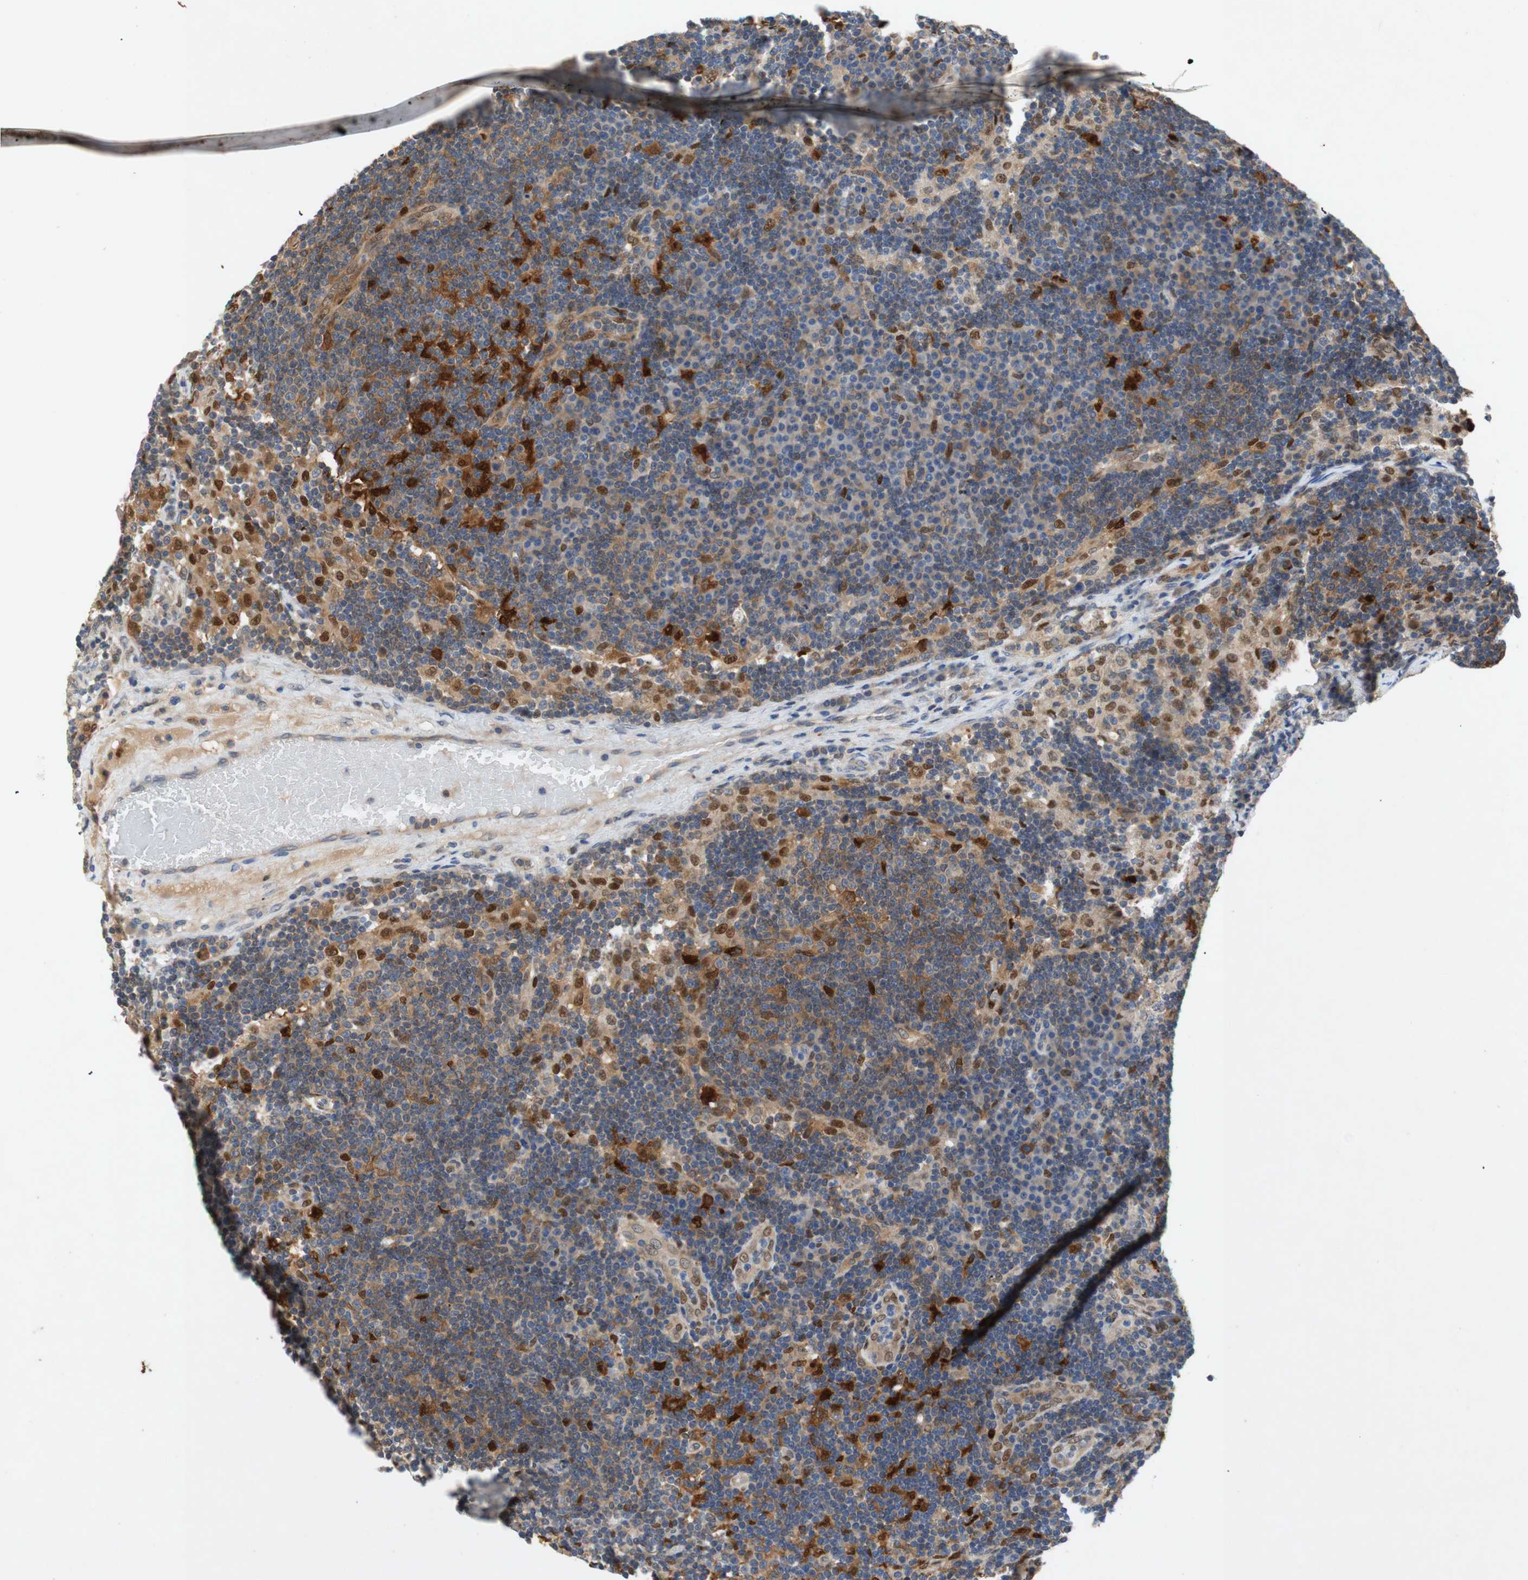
{"staining": {"intensity": "moderate", "quantity": ">75%", "location": "cytoplasmic/membranous"}, "tissue": "lymph node", "cell_type": "Germinal center cells", "image_type": "normal", "snomed": [{"axis": "morphology", "description": "Normal tissue, NOS"}, {"axis": "morphology", "description": "Squamous cell carcinoma, metastatic, NOS"}, {"axis": "topography", "description": "Lymph node"}], "caption": "Unremarkable lymph node reveals moderate cytoplasmic/membranous positivity in about >75% of germinal center cells The staining was performed using DAB, with brown indicating positive protein expression. Nuclei are stained blue with hematoxylin..", "gene": "RELB", "patient": {"sex": "female", "age": 53}}